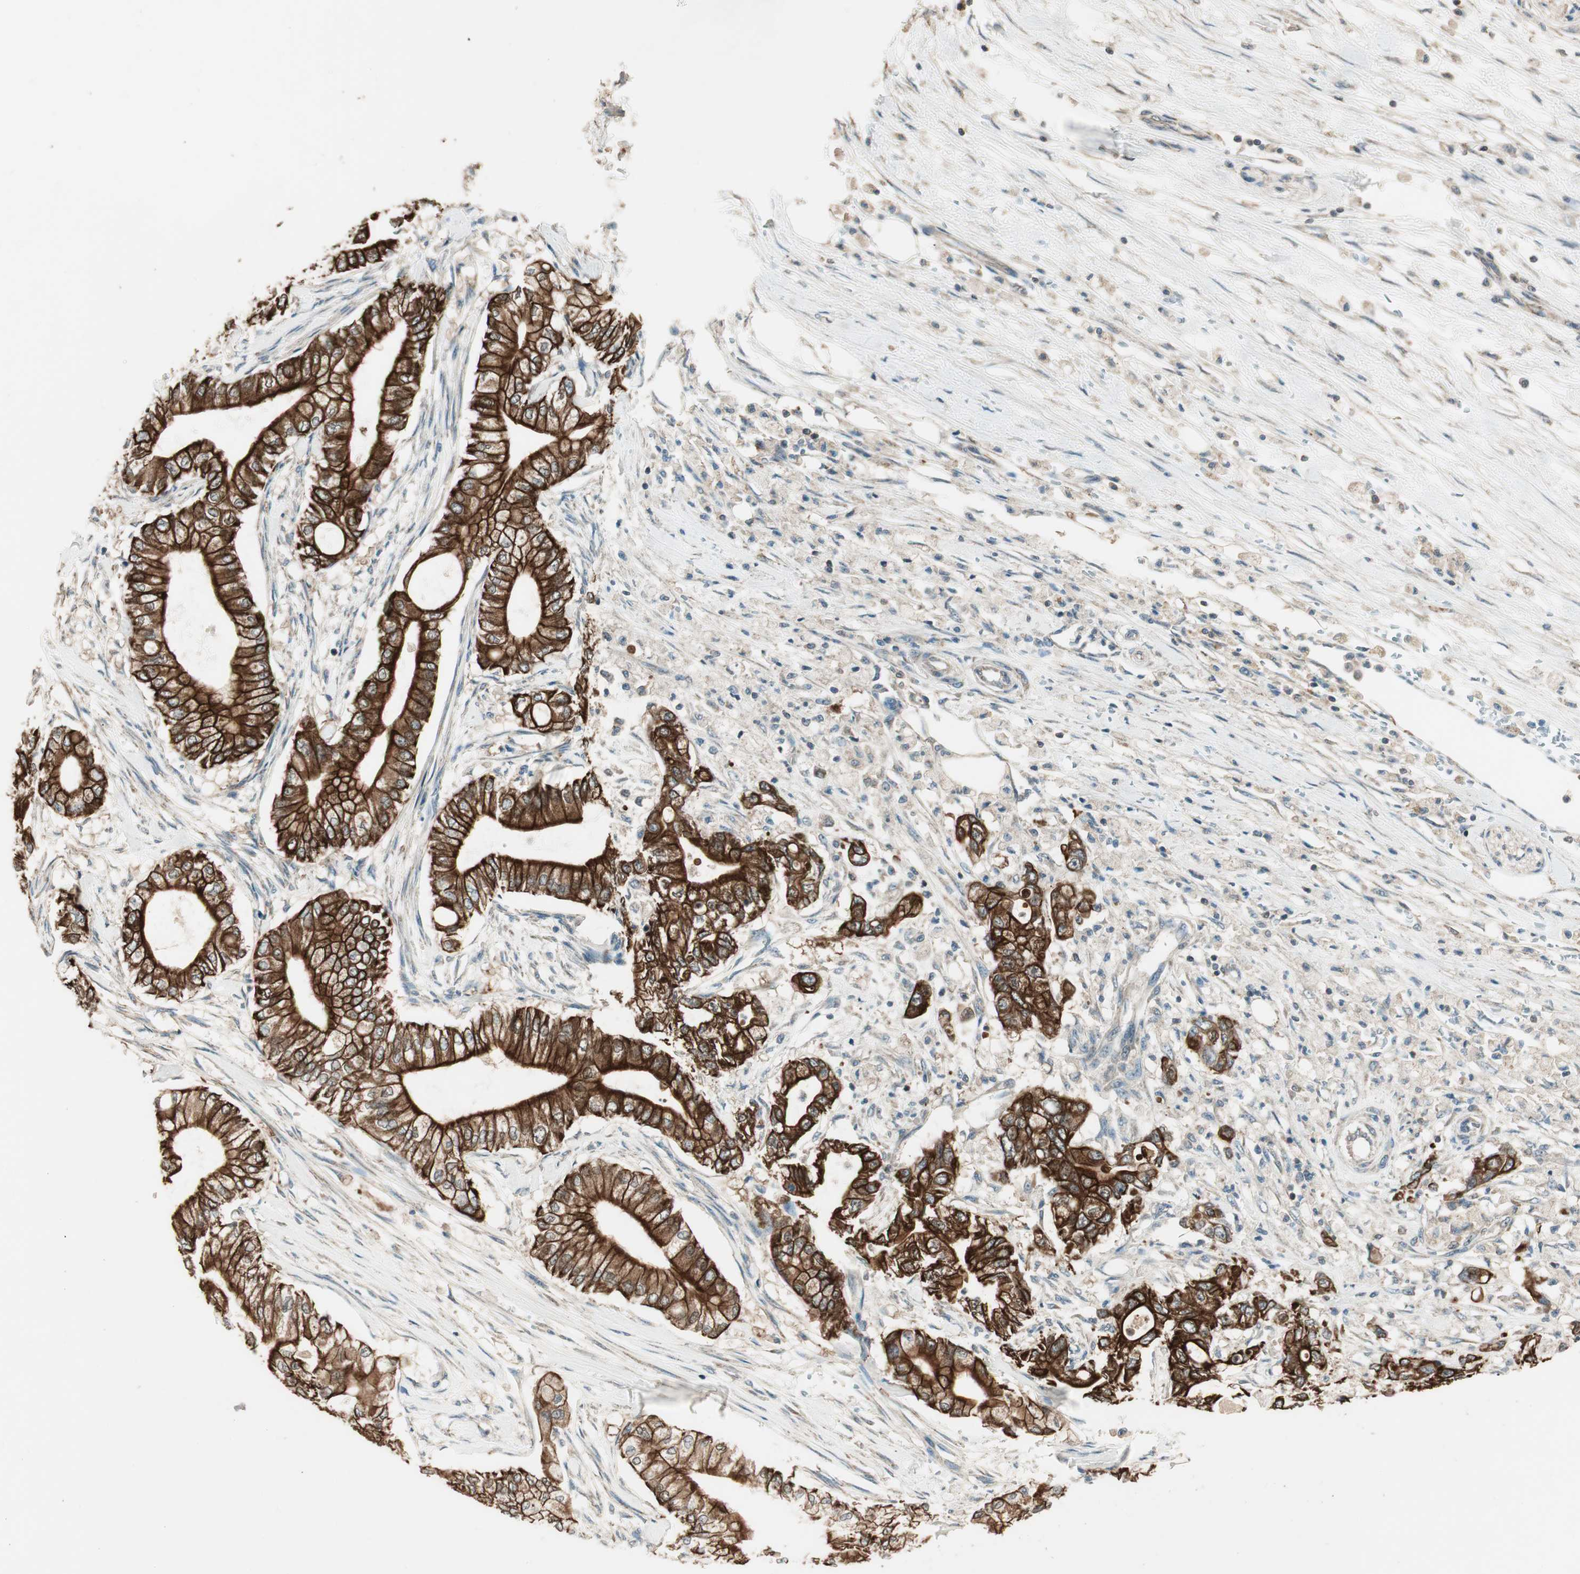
{"staining": {"intensity": "strong", "quantity": ">75%", "location": "cytoplasmic/membranous"}, "tissue": "pancreatic cancer", "cell_type": "Tumor cells", "image_type": "cancer", "snomed": [{"axis": "morphology", "description": "Adenocarcinoma, NOS"}, {"axis": "topography", "description": "Pancreas"}], "caption": "This histopathology image shows immunohistochemistry (IHC) staining of human pancreatic cancer (adenocarcinoma), with high strong cytoplasmic/membranous staining in about >75% of tumor cells.", "gene": "TRIM21", "patient": {"sex": "male", "age": 70}}